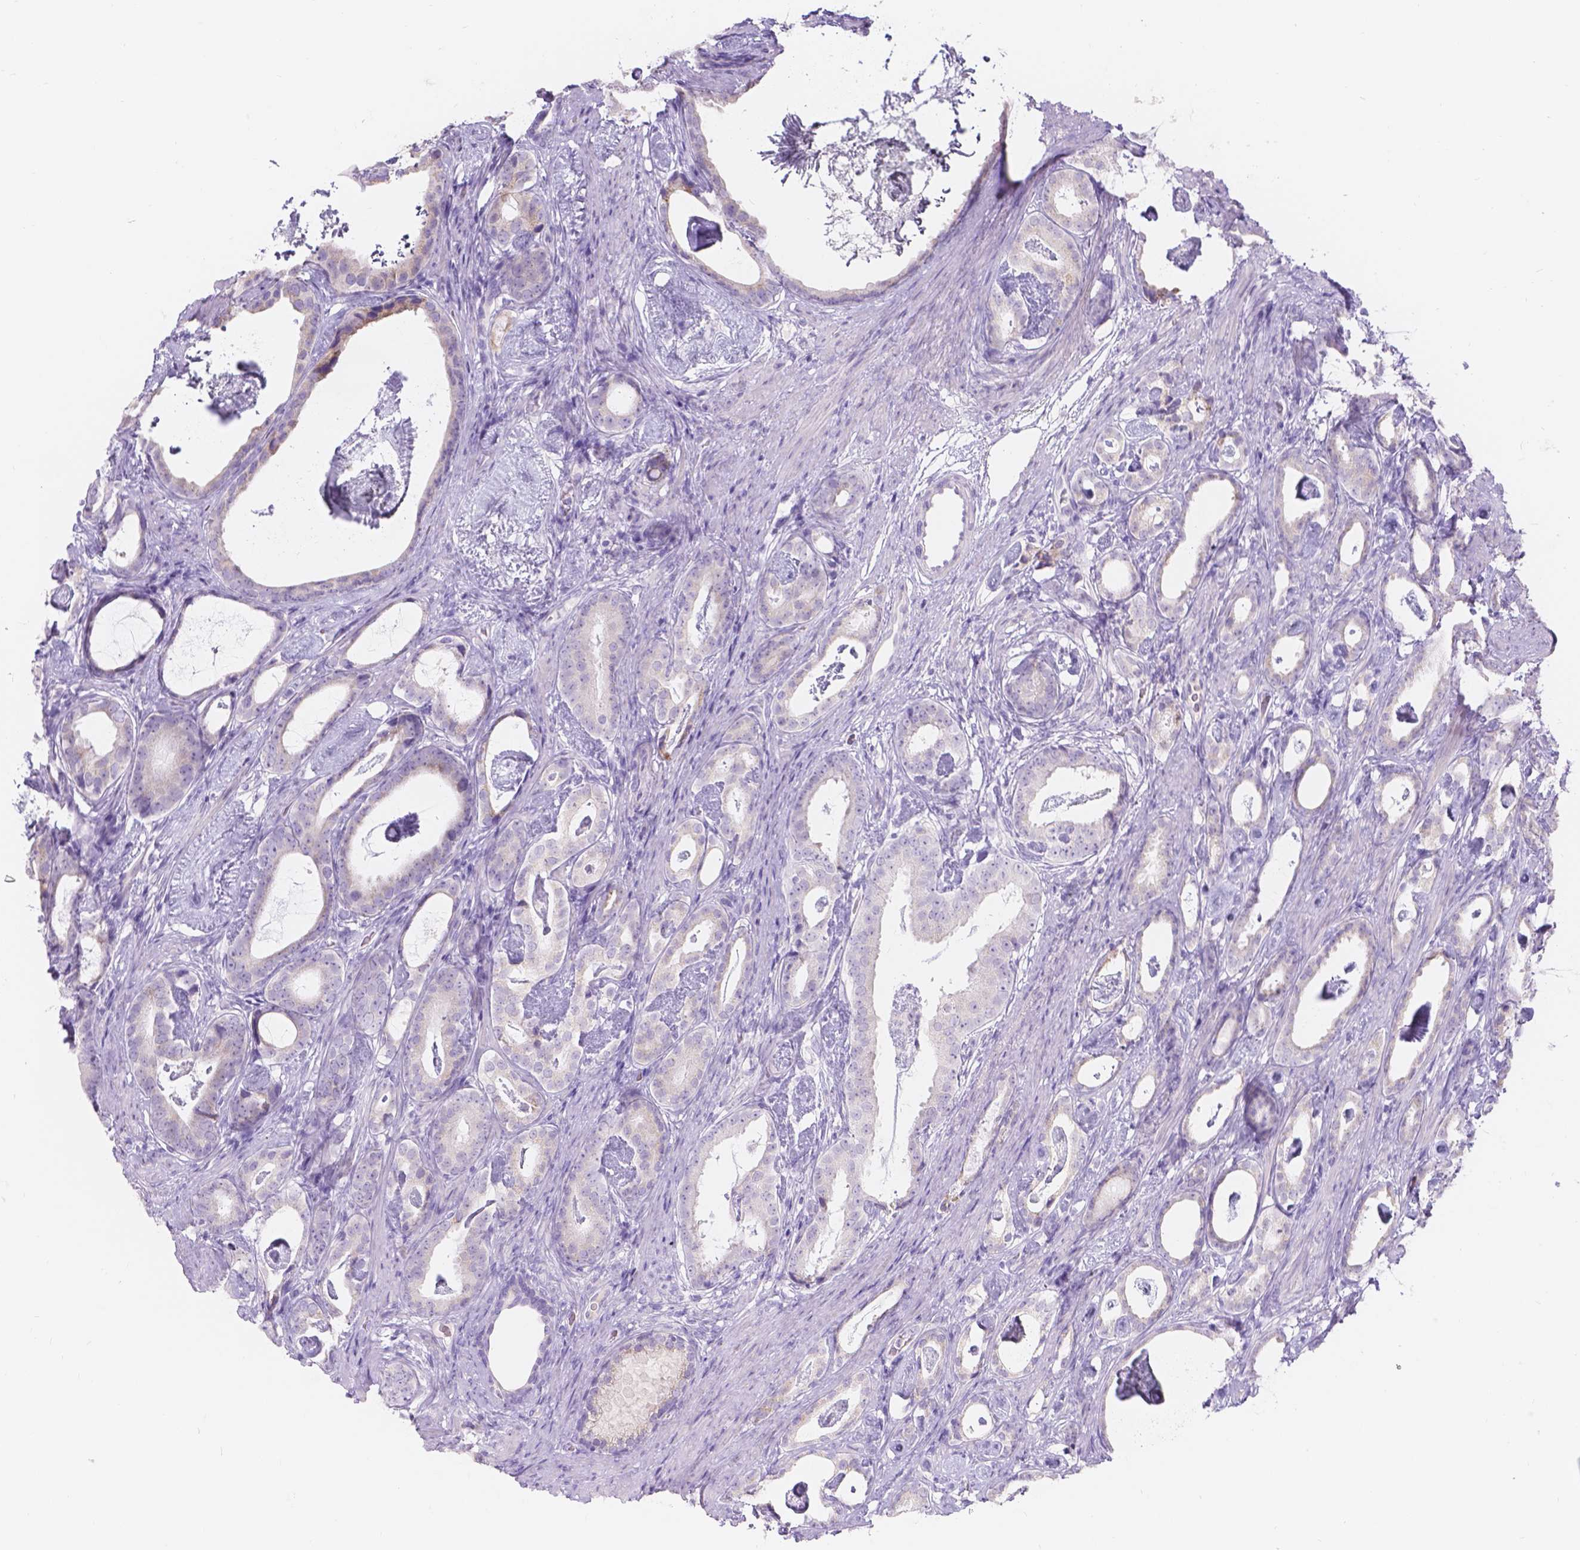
{"staining": {"intensity": "negative", "quantity": "none", "location": "none"}, "tissue": "prostate cancer", "cell_type": "Tumor cells", "image_type": "cancer", "snomed": [{"axis": "morphology", "description": "Adenocarcinoma, Low grade"}, {"axis": "topography", "description": "Prostate and seminal vesicle, NOS"}], "caption": "Protein analysis of prostate cancer (low-grade adenocarcinoma) shows no significant staining in tumor cells. (Stains: DAB immunohistochemistry (IHC) with hematoxylin counter stain, Microscopy: brightfield microscopy at high magnification).", "gene": "HTN3", "patient": {"sex": "male", "age": 71}}